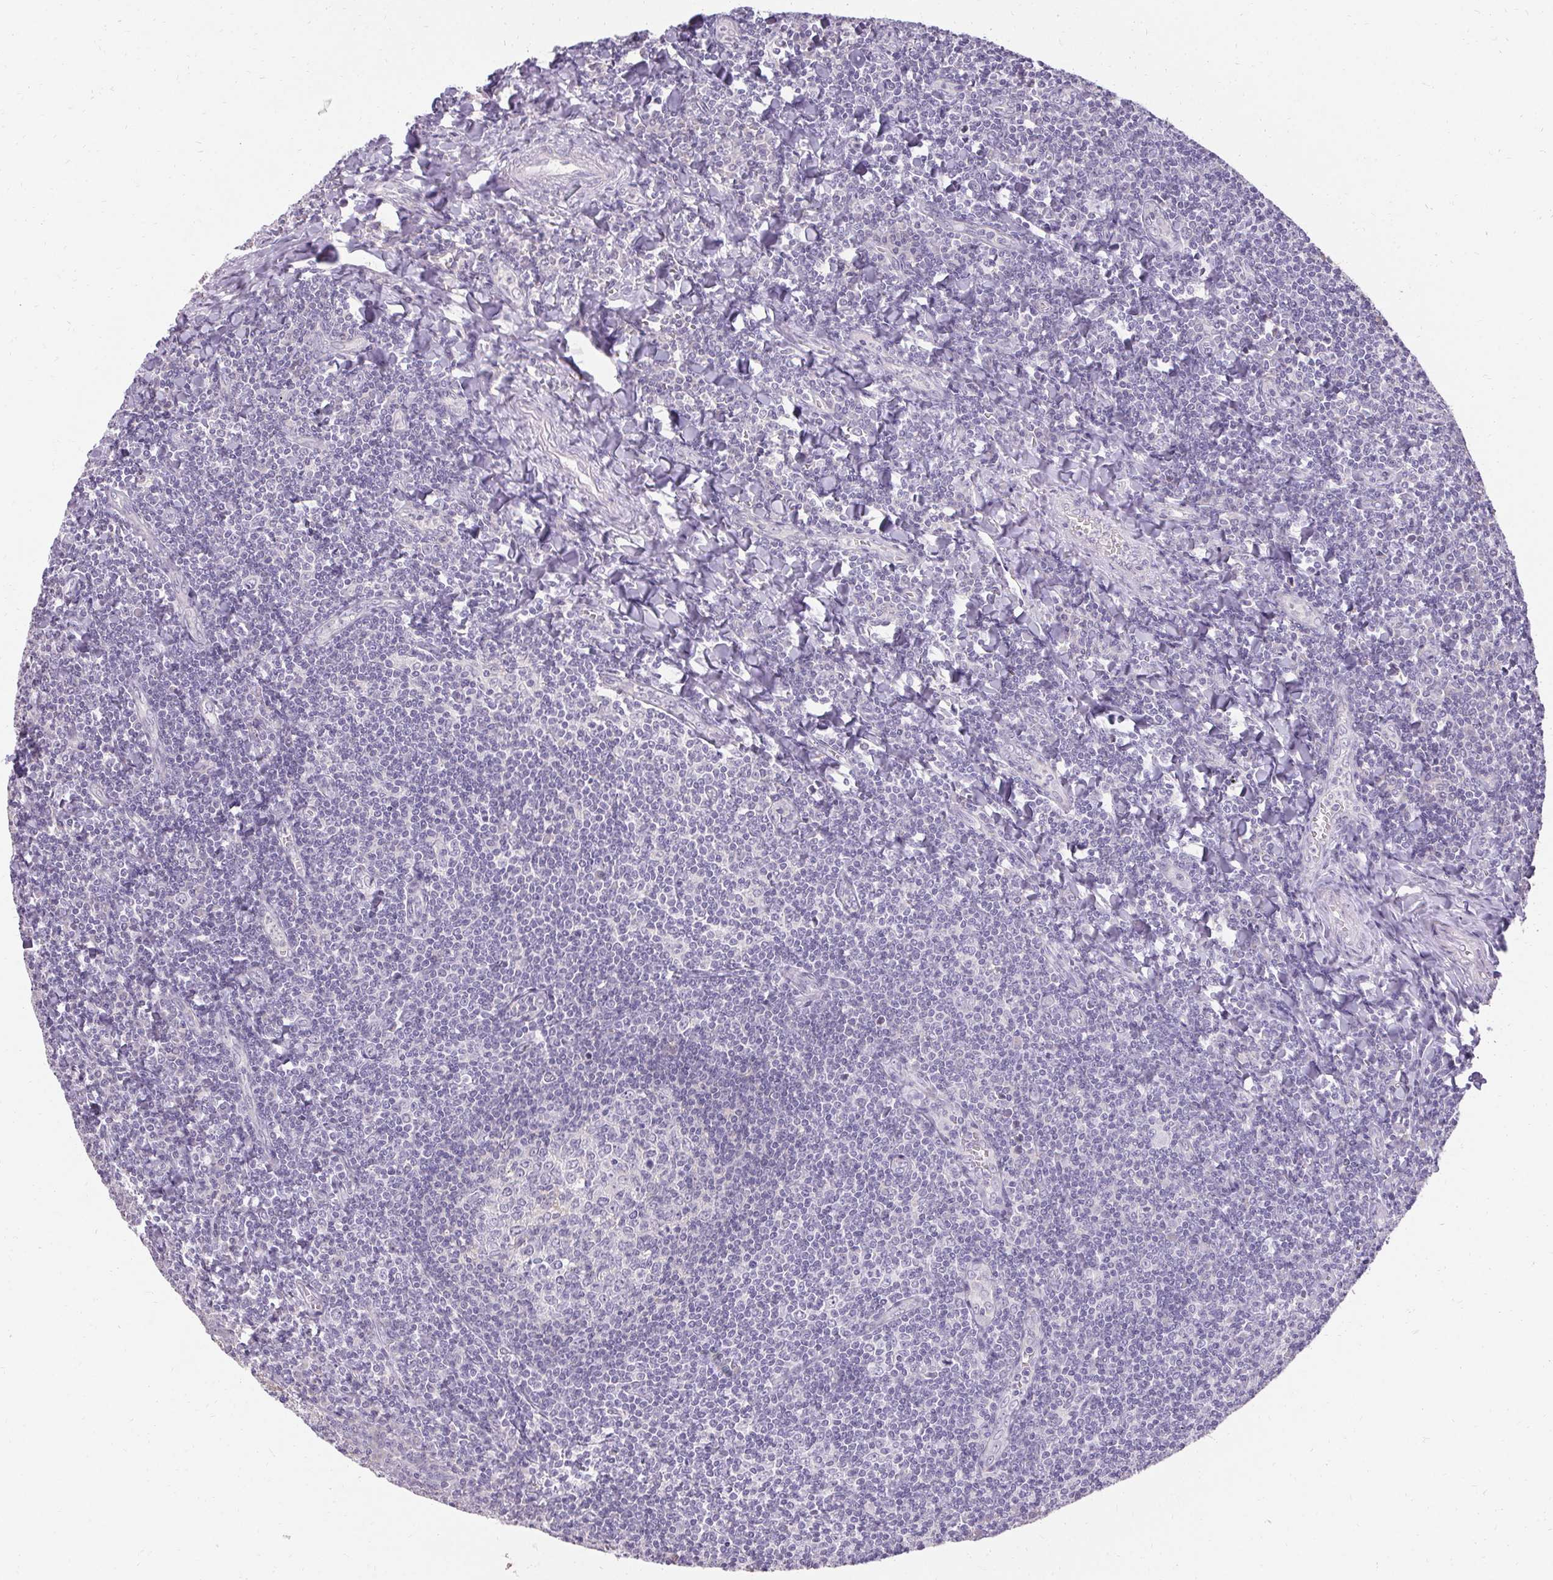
{"staining": {"intensity": "negative", "quantity": "none", "location": "none"}, "tissue": "tonsil", "cell_type": "Germinal center cells", "image_type": "normal", "snomed": [{"axis": "morphology", "description": "Normal tissue, NOS"}, {"axis": "morphology", "description": "Inflammation, NOS"}, {"axis": "topography", "description": "Tonsil"}], "caption": "Germinal center cells show no significant protein expression in normal tonsil. (Brightfield microscopy of DAB immunohistochemistry at high magnification).", "gene": "HSD17B3", "patient": {"sex": "female", "age": 31}}